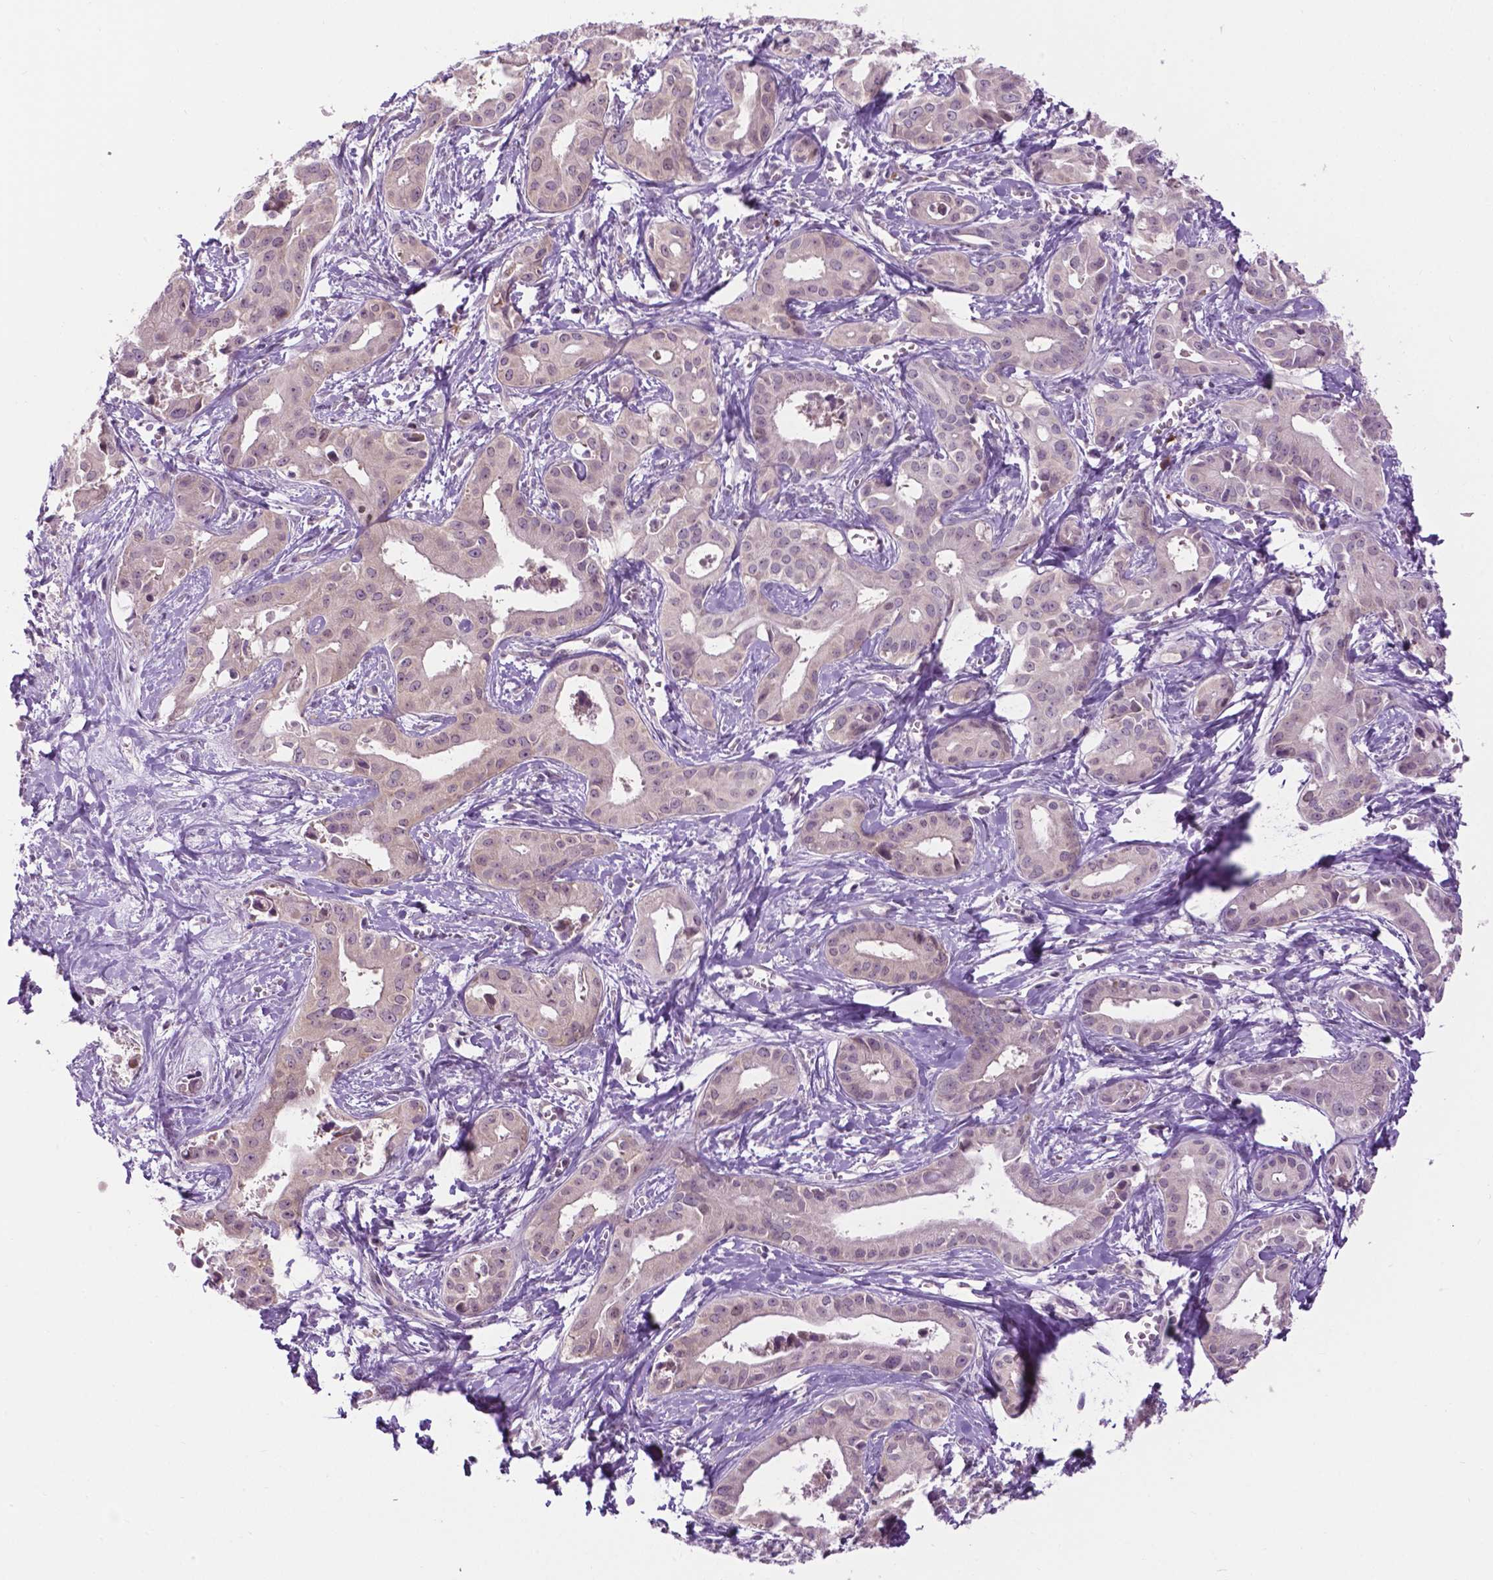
{"staining": {"intensity": "negative", "quantity": "none", "location": "none"}, "tissue": "liver cancer", "cell_type": "Tumor cells", "image_type": "cancer", "snomed": [{"axis": "morphology", "description": "Cholangiocarcinoma"}, {"axis": "topography", "description": "Liver"}], "caption": "Micrograph shows no protein staining in tumor cells of liver cholangiocarcinoma tissue.", "gene": "DENND4A", "patient": {"sex": "female", "age": 65}}